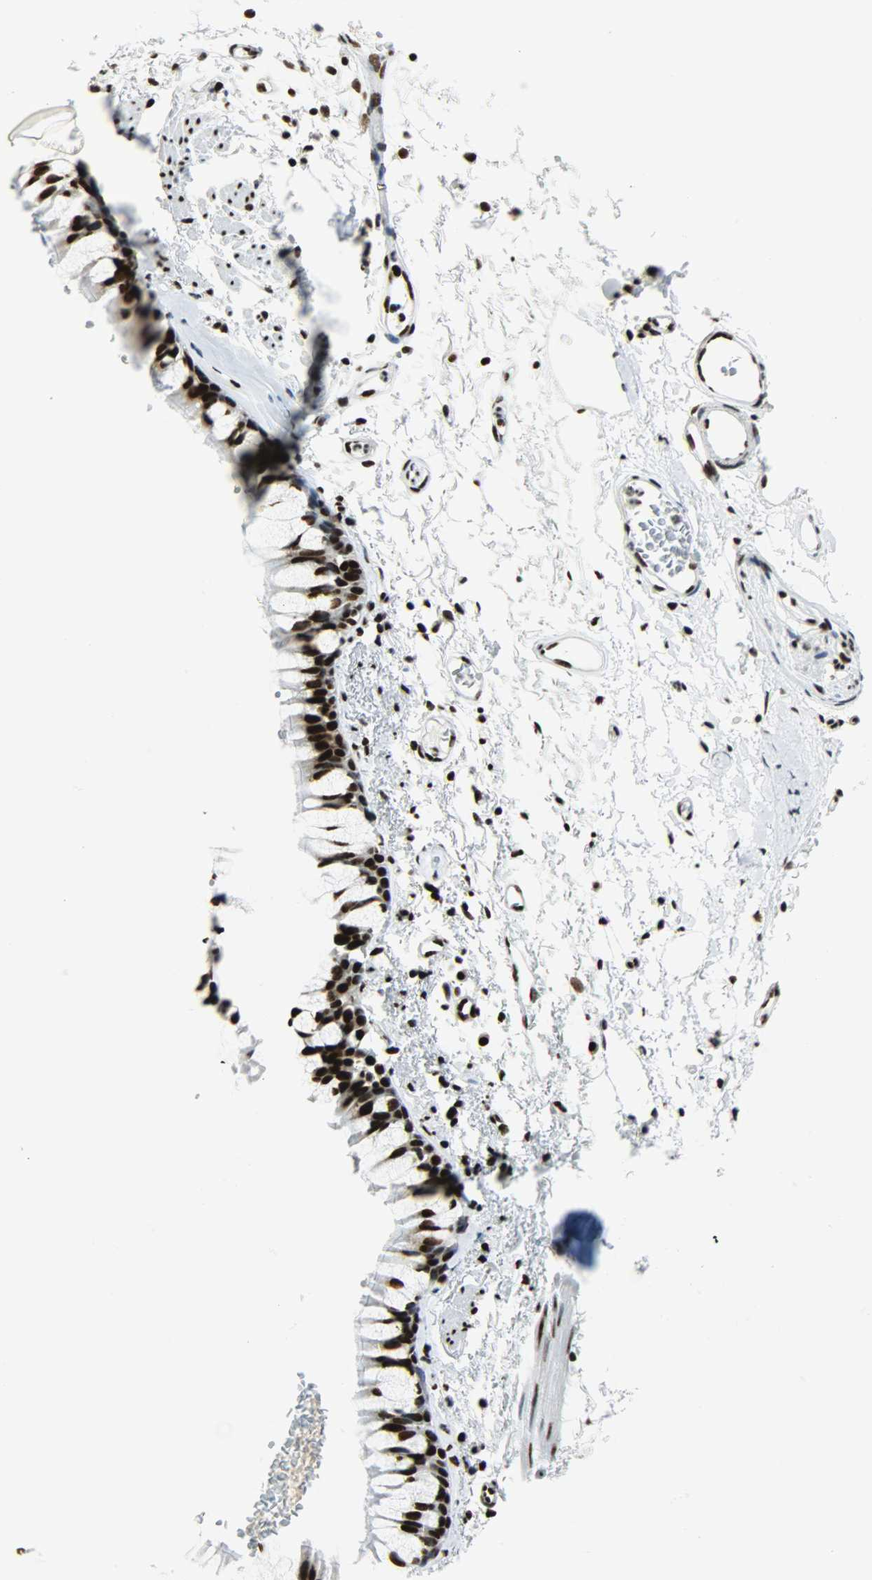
{"staining": {"intensity": "strong", "quantity": ">75%", "location": "nuclear"}, "tissue": "bronchus", "cell_type": "Respiratory epithelial cells", "image_type": "normal", "snomed": [{"axis": "morphology", "description": "Normal tissue, NOS"}, {"axis": "topography", "description": "Bronchus"}], "caption": "This is a micrograph of IHC staining of unremarkable bronchus, which shows strong expression in the nuclear of respiratory epithelial cells.", "gene": "SNRPA", "patient": {"sex": "female", "age": 73}}